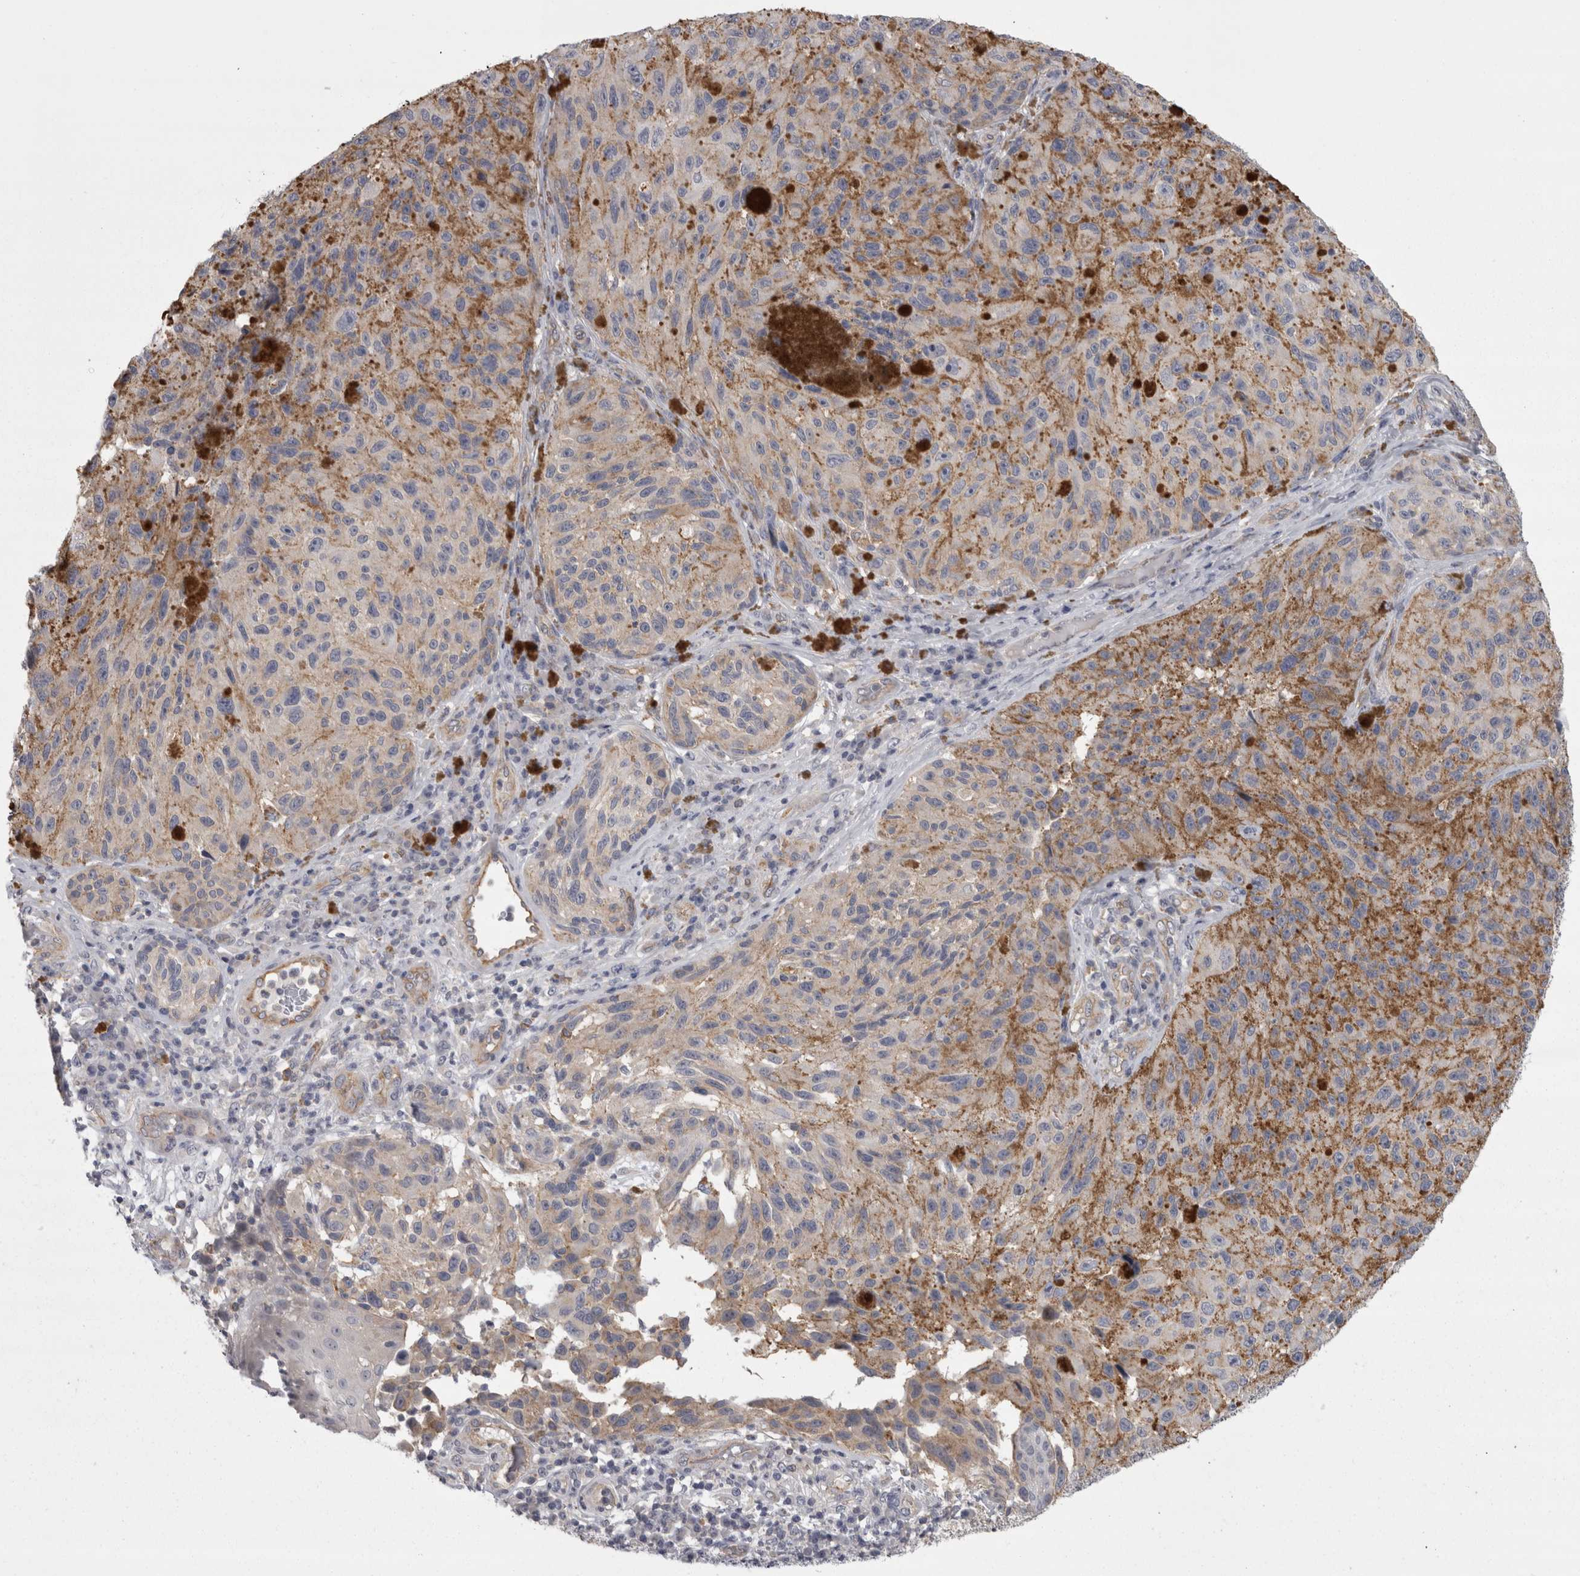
{"staining": {"intensity": "negative", "quantity": "none", "location": "none"}, "tissue": "melanoma", "cell_type": "Tumor cells", "image_type": "cancer", "snomed": [{"axis": "morphology", "description": "Malignant melanoma, NOS"}, {"axis": "topography", "description": "Skin"}], "caption": "IHC histopathology image of neoplastic tissue: melanoma stained with DAB demonstrates no significant protein staining in tumor cells.", "gene": "LYZL6", "patient": {"sex": "female", "age": 73}}